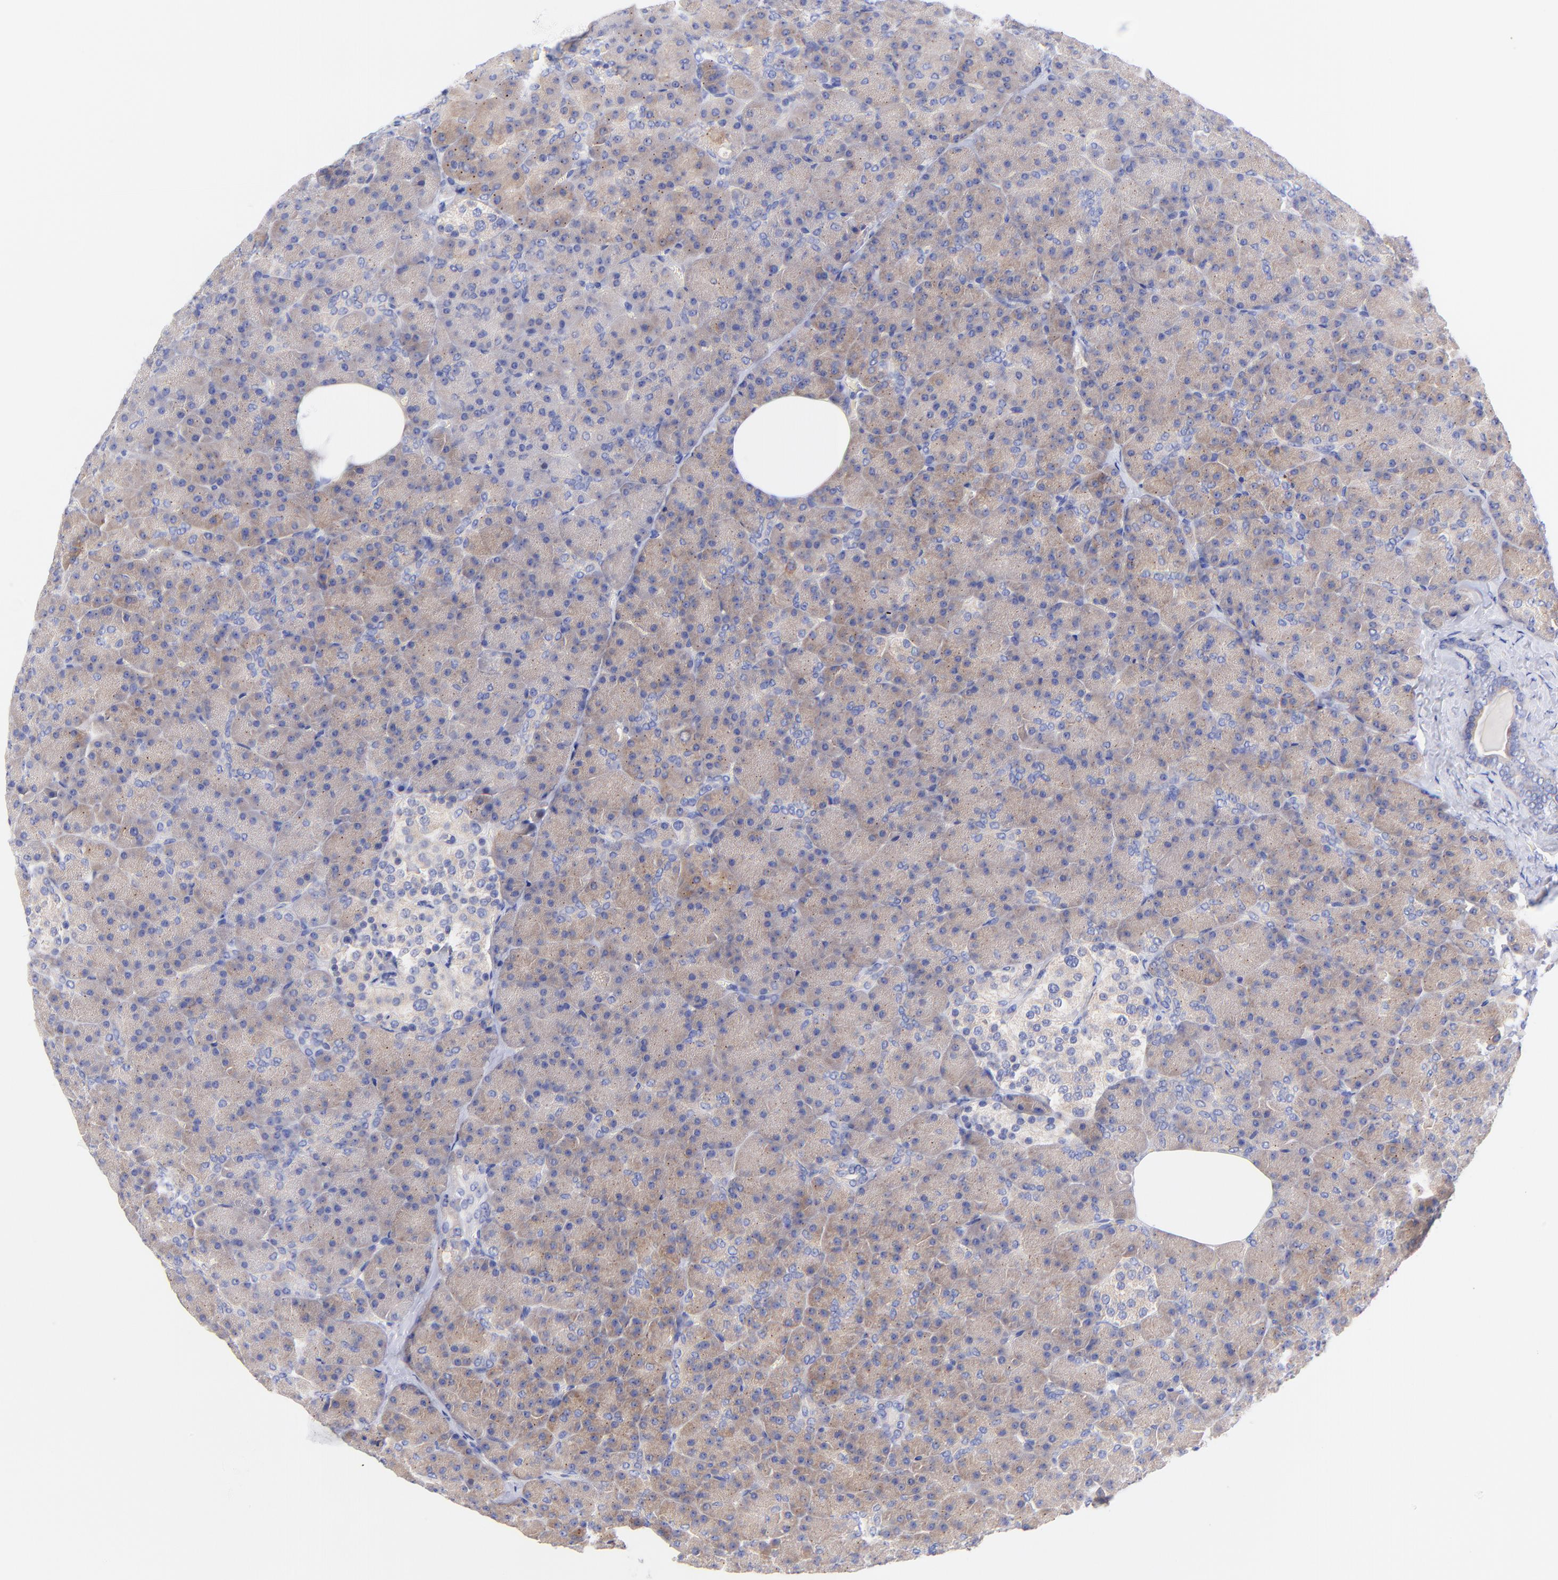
{"staining": {"intensity": "weak", "quantity": ">75%", "location": "cytoplasmic/membranous"}, "tissue": "pancreas", "cell_type": "Exocrine glandular cells", "image_type": "normal", "snomed": [{"axis": "morphology", "description": "Normal tissue, NOS"}, {"axis": "topography", "description": "Pancreas"}], "caption": "Immunohistochemistry (IHC) image of unremarkable pancreas: pancreas stained using immunohistochemistry displays low levels of weak protein expression localized specifically in the cytoplasmic/membranous of exocrine glandular cells, appearing as a cytoplasmic/membranous brown color.", "gene": "GPHN", "patient": {"sex": "female", "age": 35}}